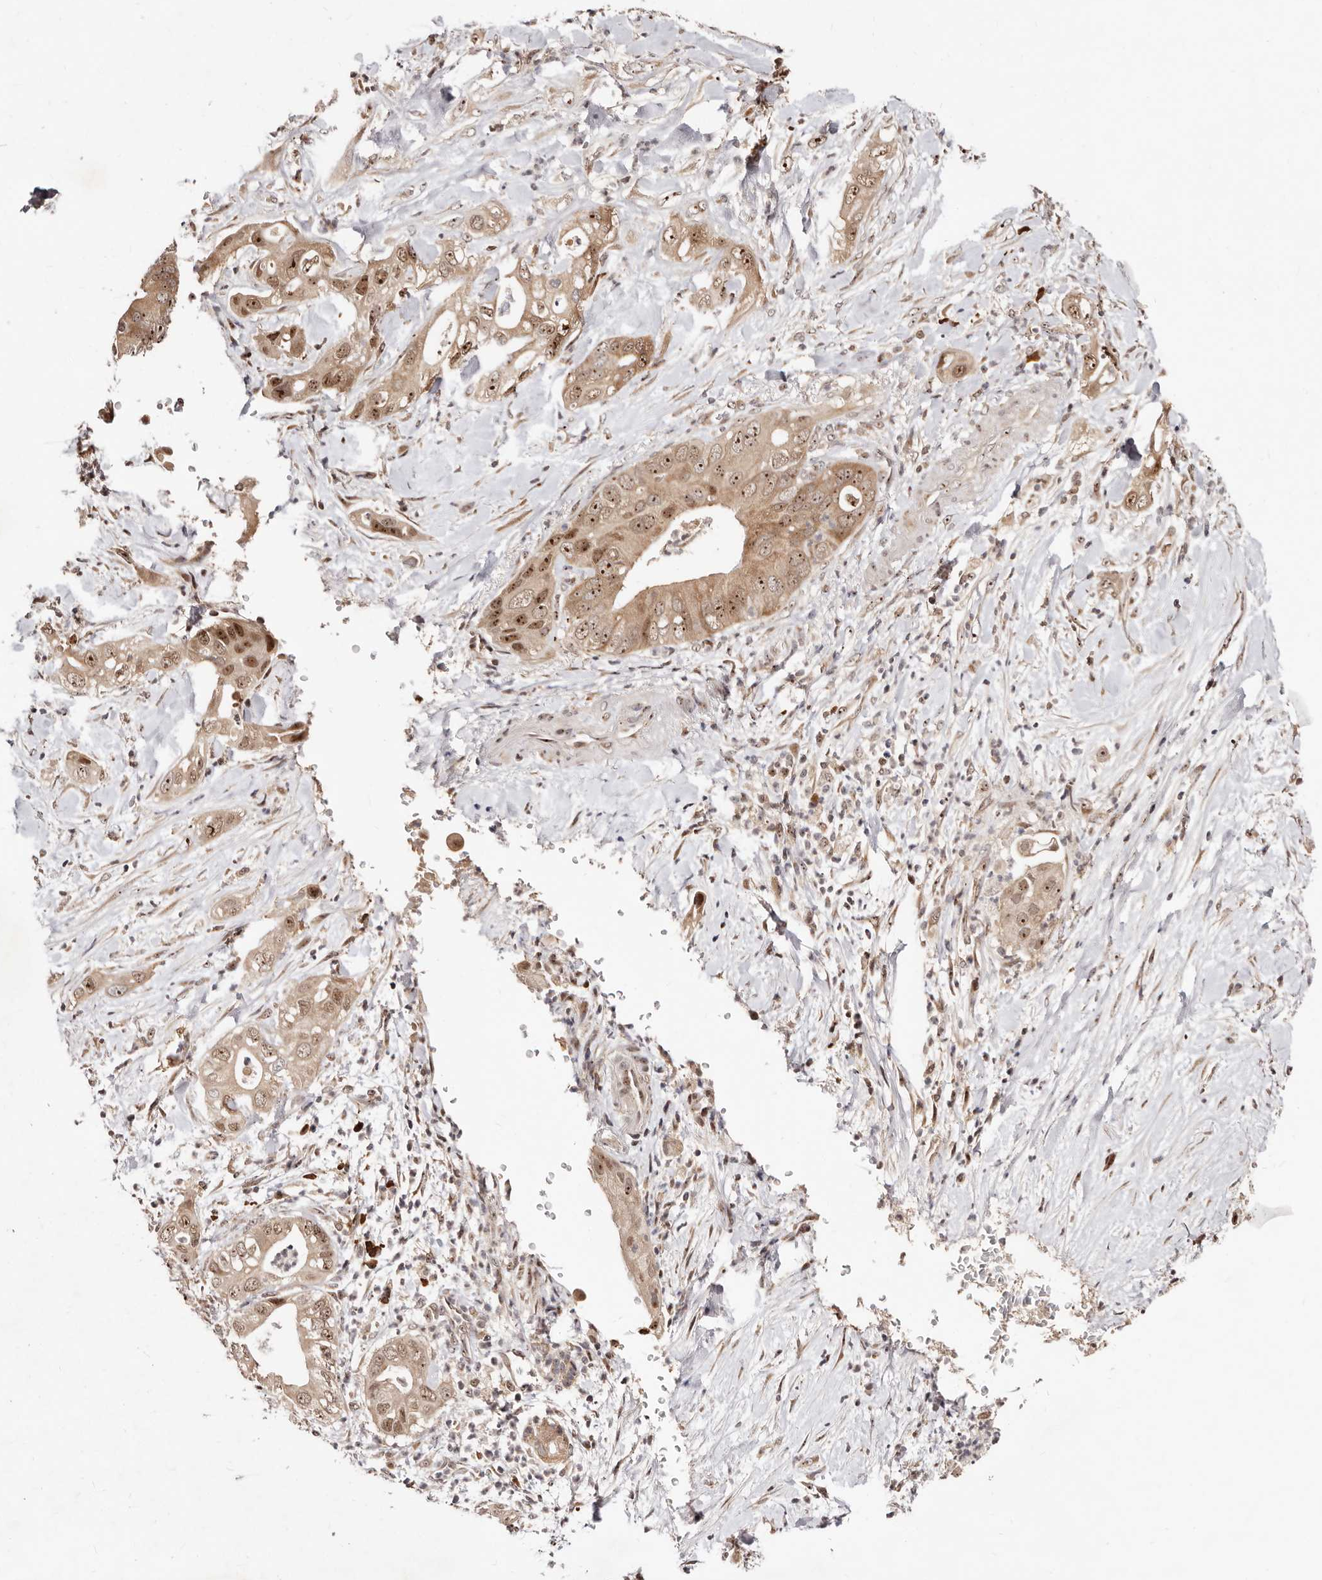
{"staining": {"intensity": "moderate", "quantity": ">75%", "location": "cytoplasmic/membranous,nuclear"}, "tissue": "pancreatic cancer", "cell_type": "Tumor cells", "image_type": "cancer", "snomed": [{"axis": "morphology", "description": "Adenocarcinoma, NOS"}, {"axis": "topography", "description": "Pancreas"}], "caption": "Pancreatic adenocarcinoma tissue shows moderate cytoplasmic/membranous and nuclear expression in about >75% of tumor cells, visualized by immunohistochemistry. The protein of interest is shown in brown color, while the nuclei are stained blue.", "gene": "APOL6", "patient": {"sex": "female", "age": 78}}